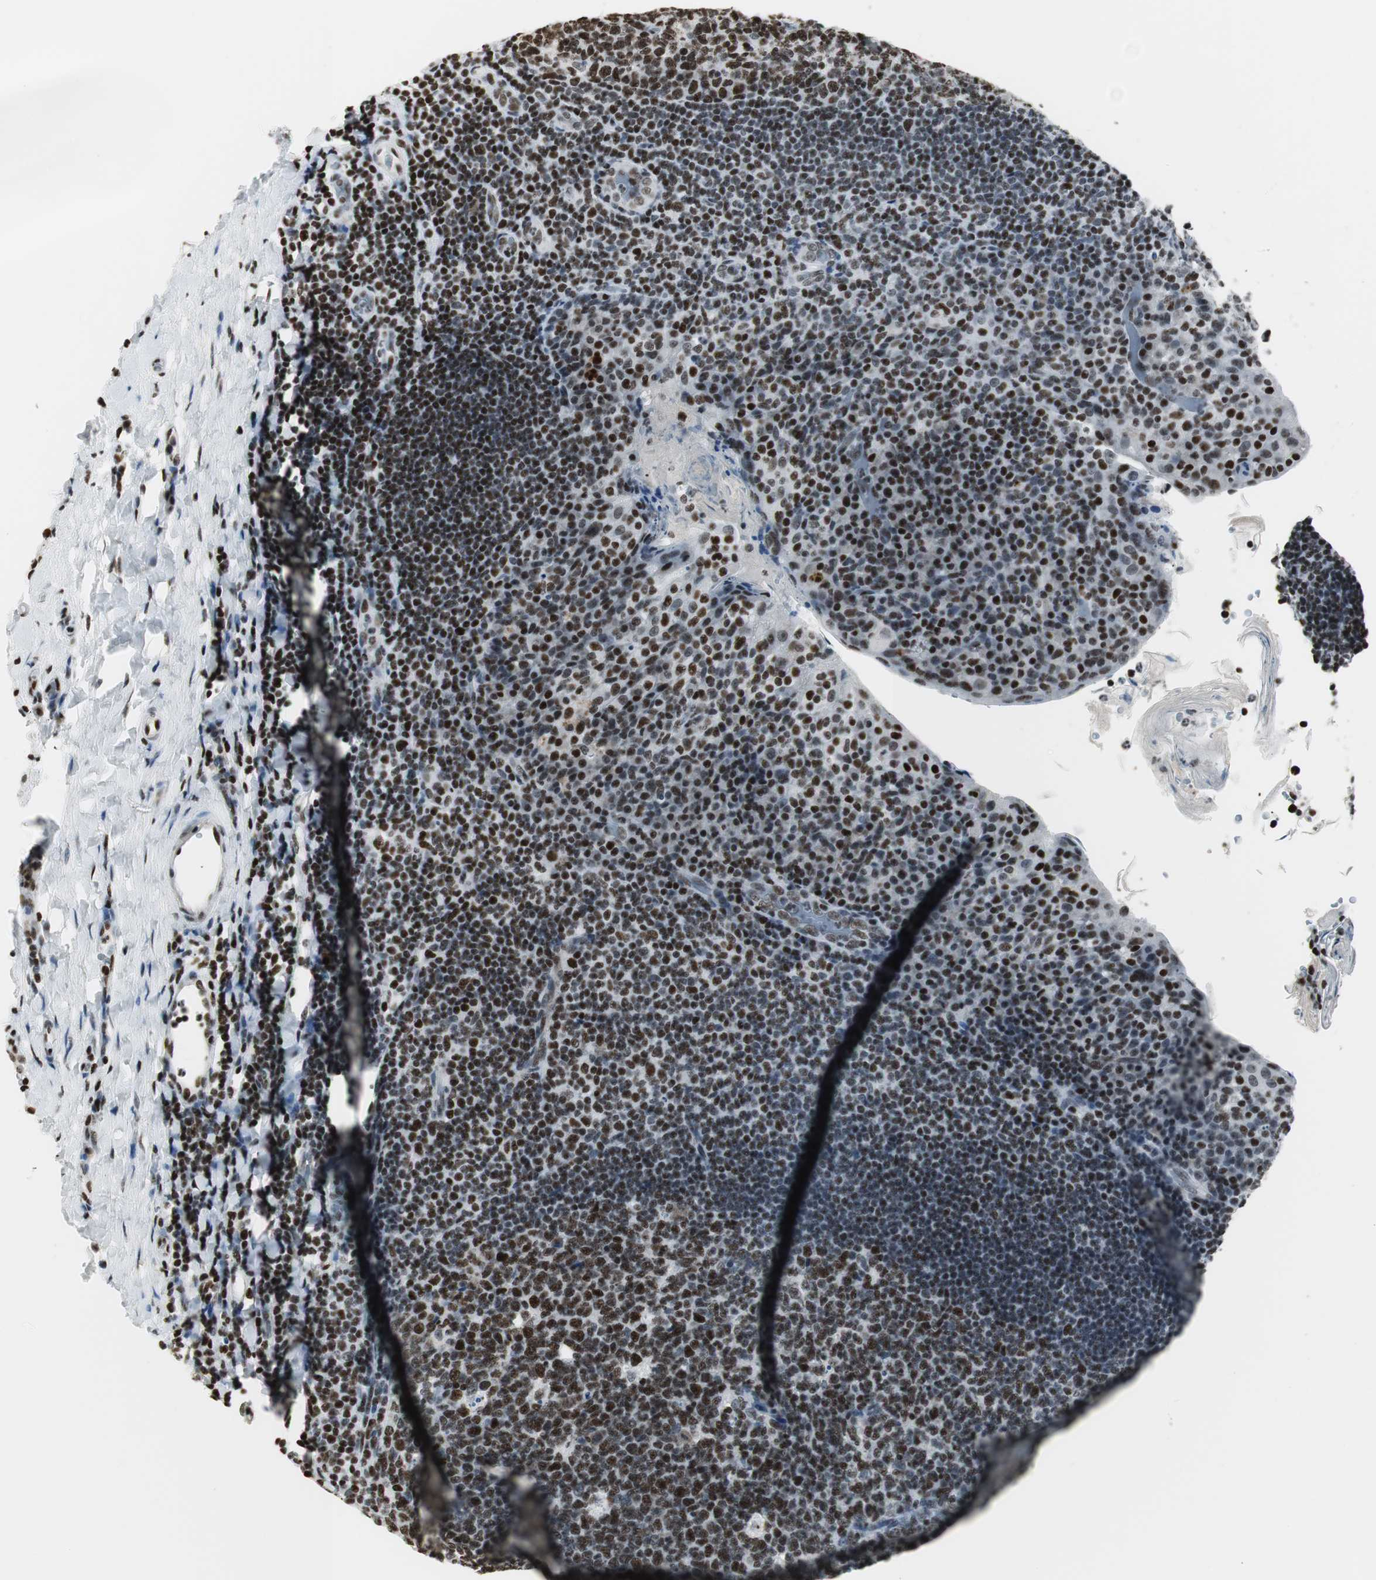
{"staining": {"intensity": "moderate", "quantity": ">75%", "location": "nuclear"}, "tissue": "tonsil", "cell_type": "Germinal center cells", "image_type": "normal", "snomed": [{"axis": "morphology", "description": "Normal tissue, NOS"}, {"axis": "topography", "description": "Tonsil"}], "caption": "Germinal center cells reveal moderate nuclear positivity in about >75% of cells in benign tonsil. (Stains: DAB (3,3'-diaminobenzidine) in brown, nuclei in blue, Microscopy: brightfield microscopy at high magnification).", "gene": "RBBP4", "patient": {"sex": "male", "age": 17}}